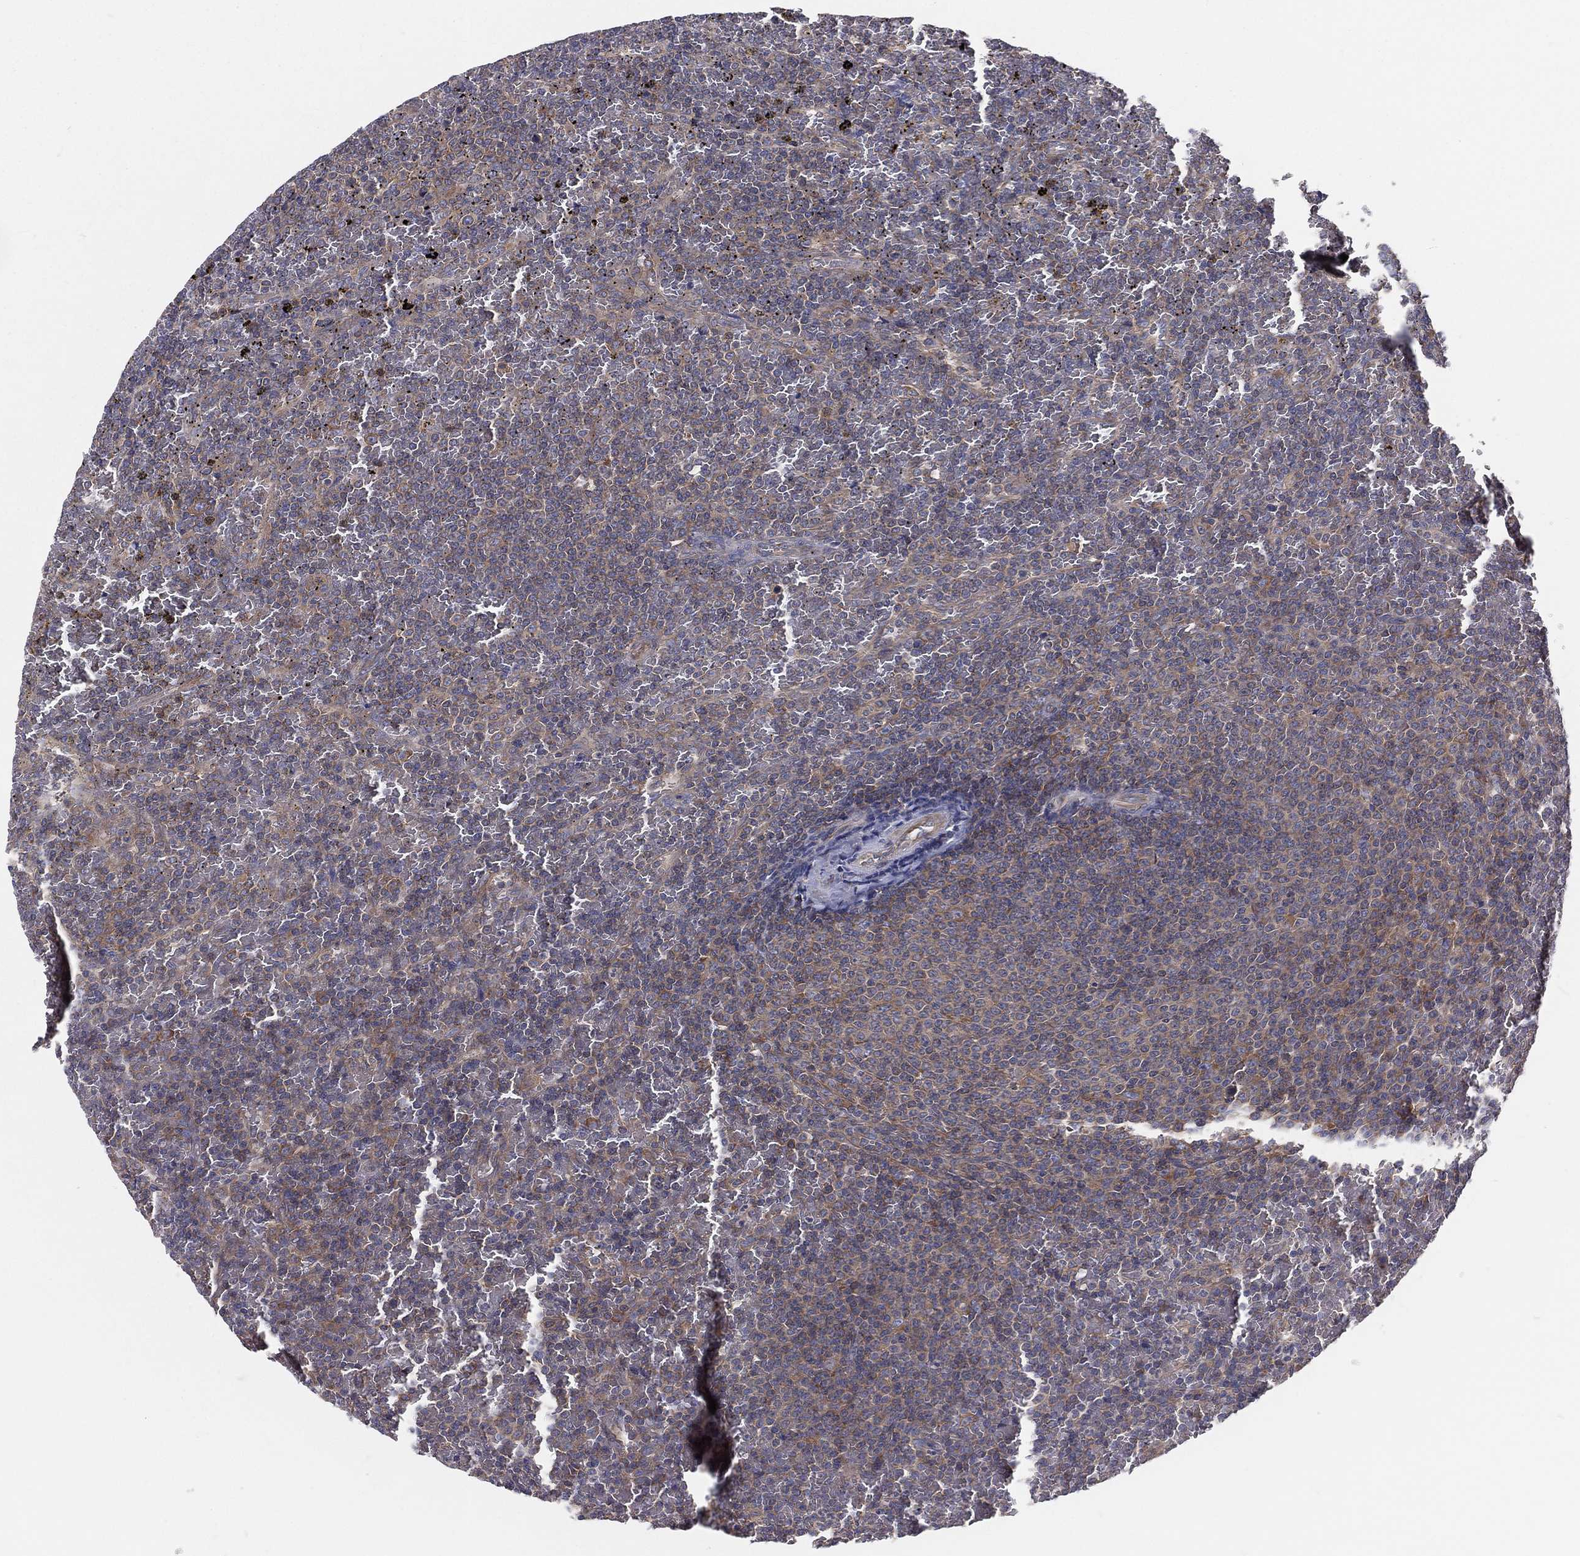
{"staining": {"intensity": "weak", "quantity": "<25%", "location": "cytoplasmic/membranous"}, "tissue": "lymphoma", "cell_type": "Tumor cells", "image_type": "cancer", "snomed": [{"axis": "morphology", "description": "Malignant lymphoma, non-Hodgkin's type, Low grade"}, {"axis": "topography", "description": "Spleen"}], "caption": "Protein analysis of lymphoma shows no significant staining in tumor cells.", "gene": "EIF2B5", "patient": {"sex": "female", "age": 77}}